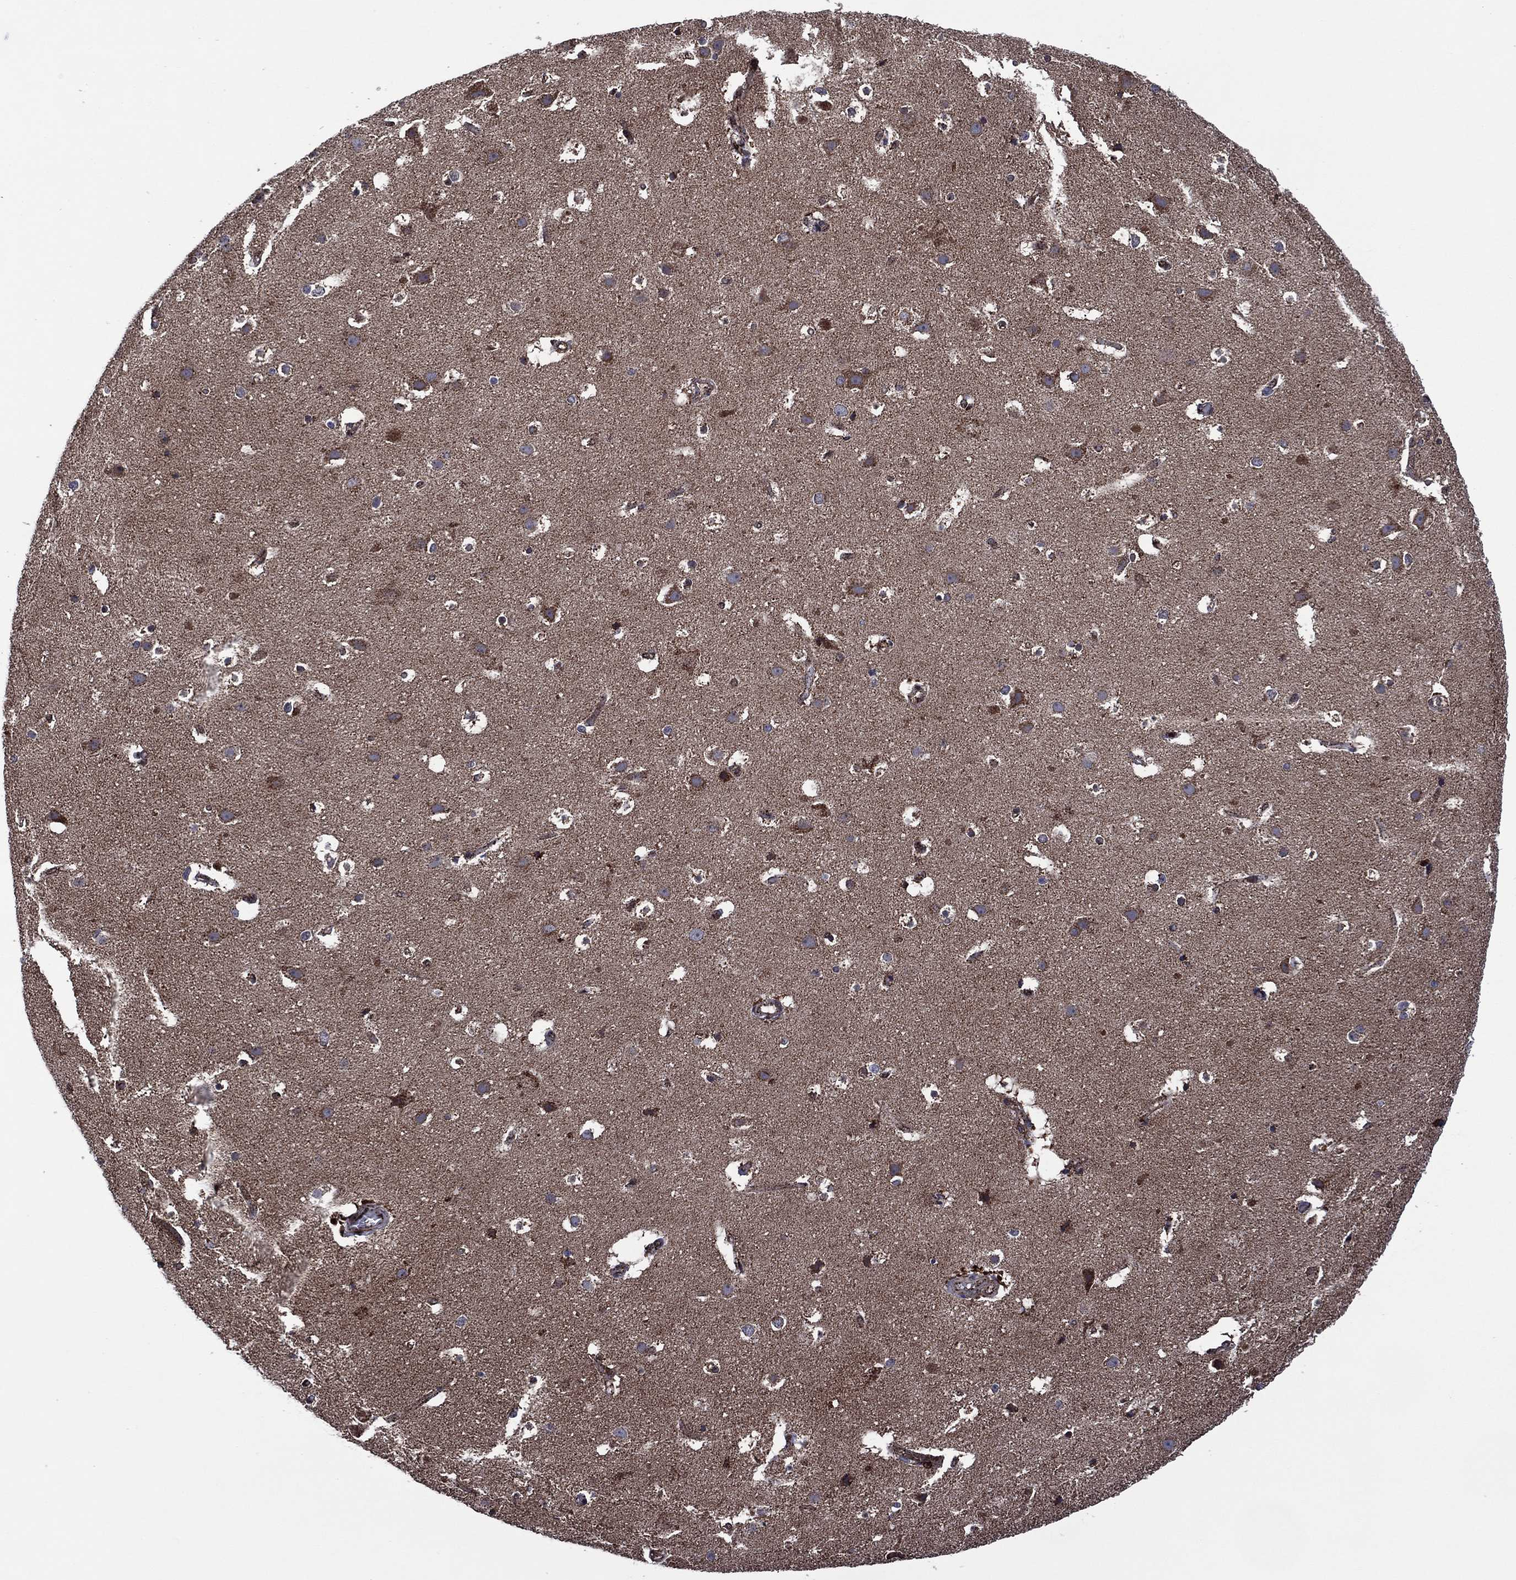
{"staining": {"intensity": "negative", "quantity": "none", "location": "none"}, "tissue": "cerebral cortex", "cell_type": "Endothelial cells", "image_type": "normal", "snomed": [{"axis": "morphology", "description": "Normal tissue, NOS"}, {"axis": "topography", "description": "Cerebral cortex"}], "caption": "The IHC micrograph has no significant positivity in endothelial cells of cerebral cortex. Brightfield microscopy of immunohistochemistry (IHC) stained with DAB (3,3'-diaminobenzidine) (brown) and hematoxylin (blue), captured at high magnification.", "gene": "HTD2", "patient": {"sex": "female", "age": 52}}